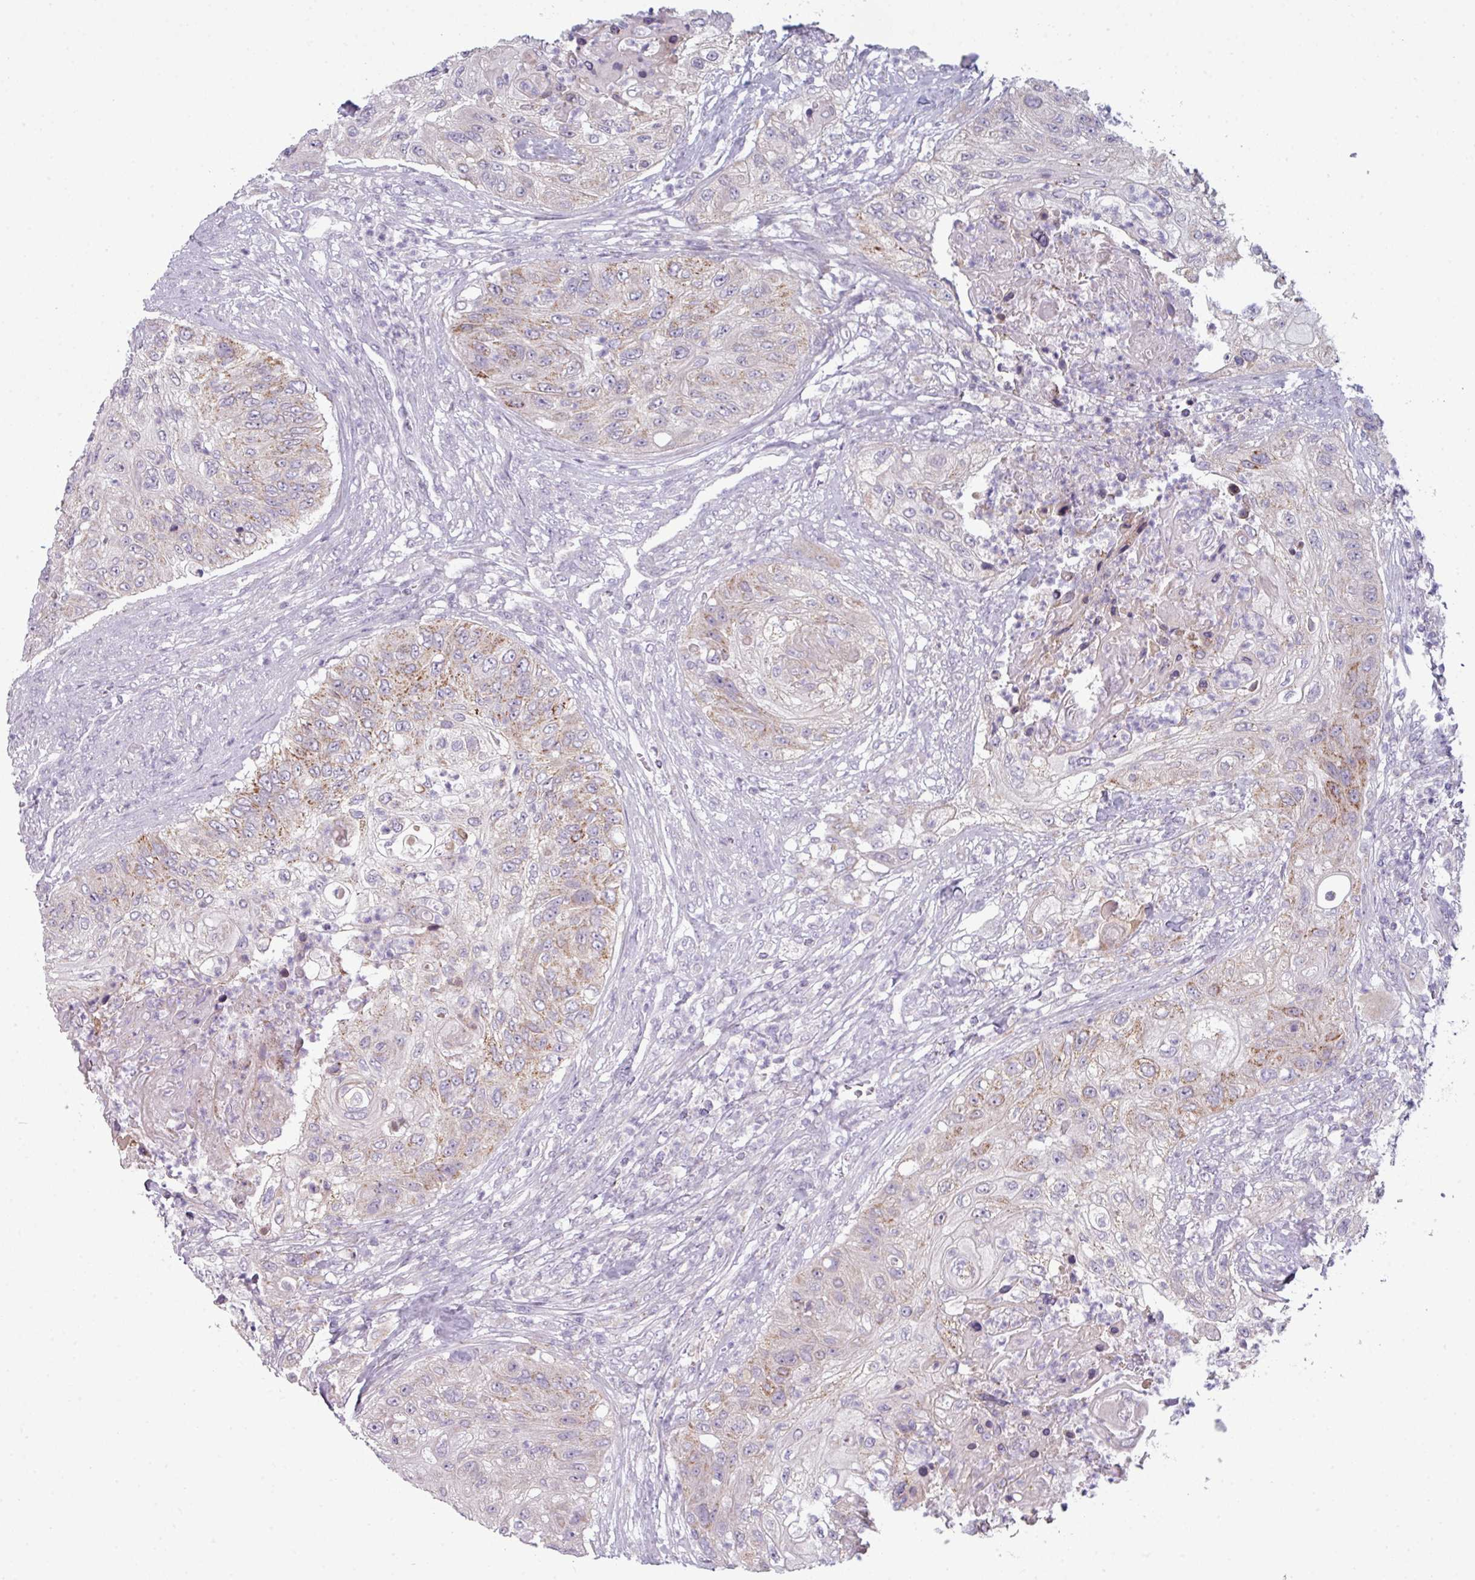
{"staining": {"intensity": "moderate", "quantity": "<25%", "location": "cytoplasmic/membranous"}, "tissue": "urothelial cancer", "cell_type": "Tumor cells", "image_type": "cancer", "snomed": [{"axis": "morphology", "description": "Urothelial carcinoma, High grade"}, {"axis": "topography", "description": "Urinary bladder"}], "caption": "Brown immunohistochemical staining in human urothelial carcinoma (high-grade) demonstrates moderate cytoplasmic/membranous positivity in about <25% of tumor cells.", "gene": "ZNF615", "patient": {"sex": "female", "age": 60}}